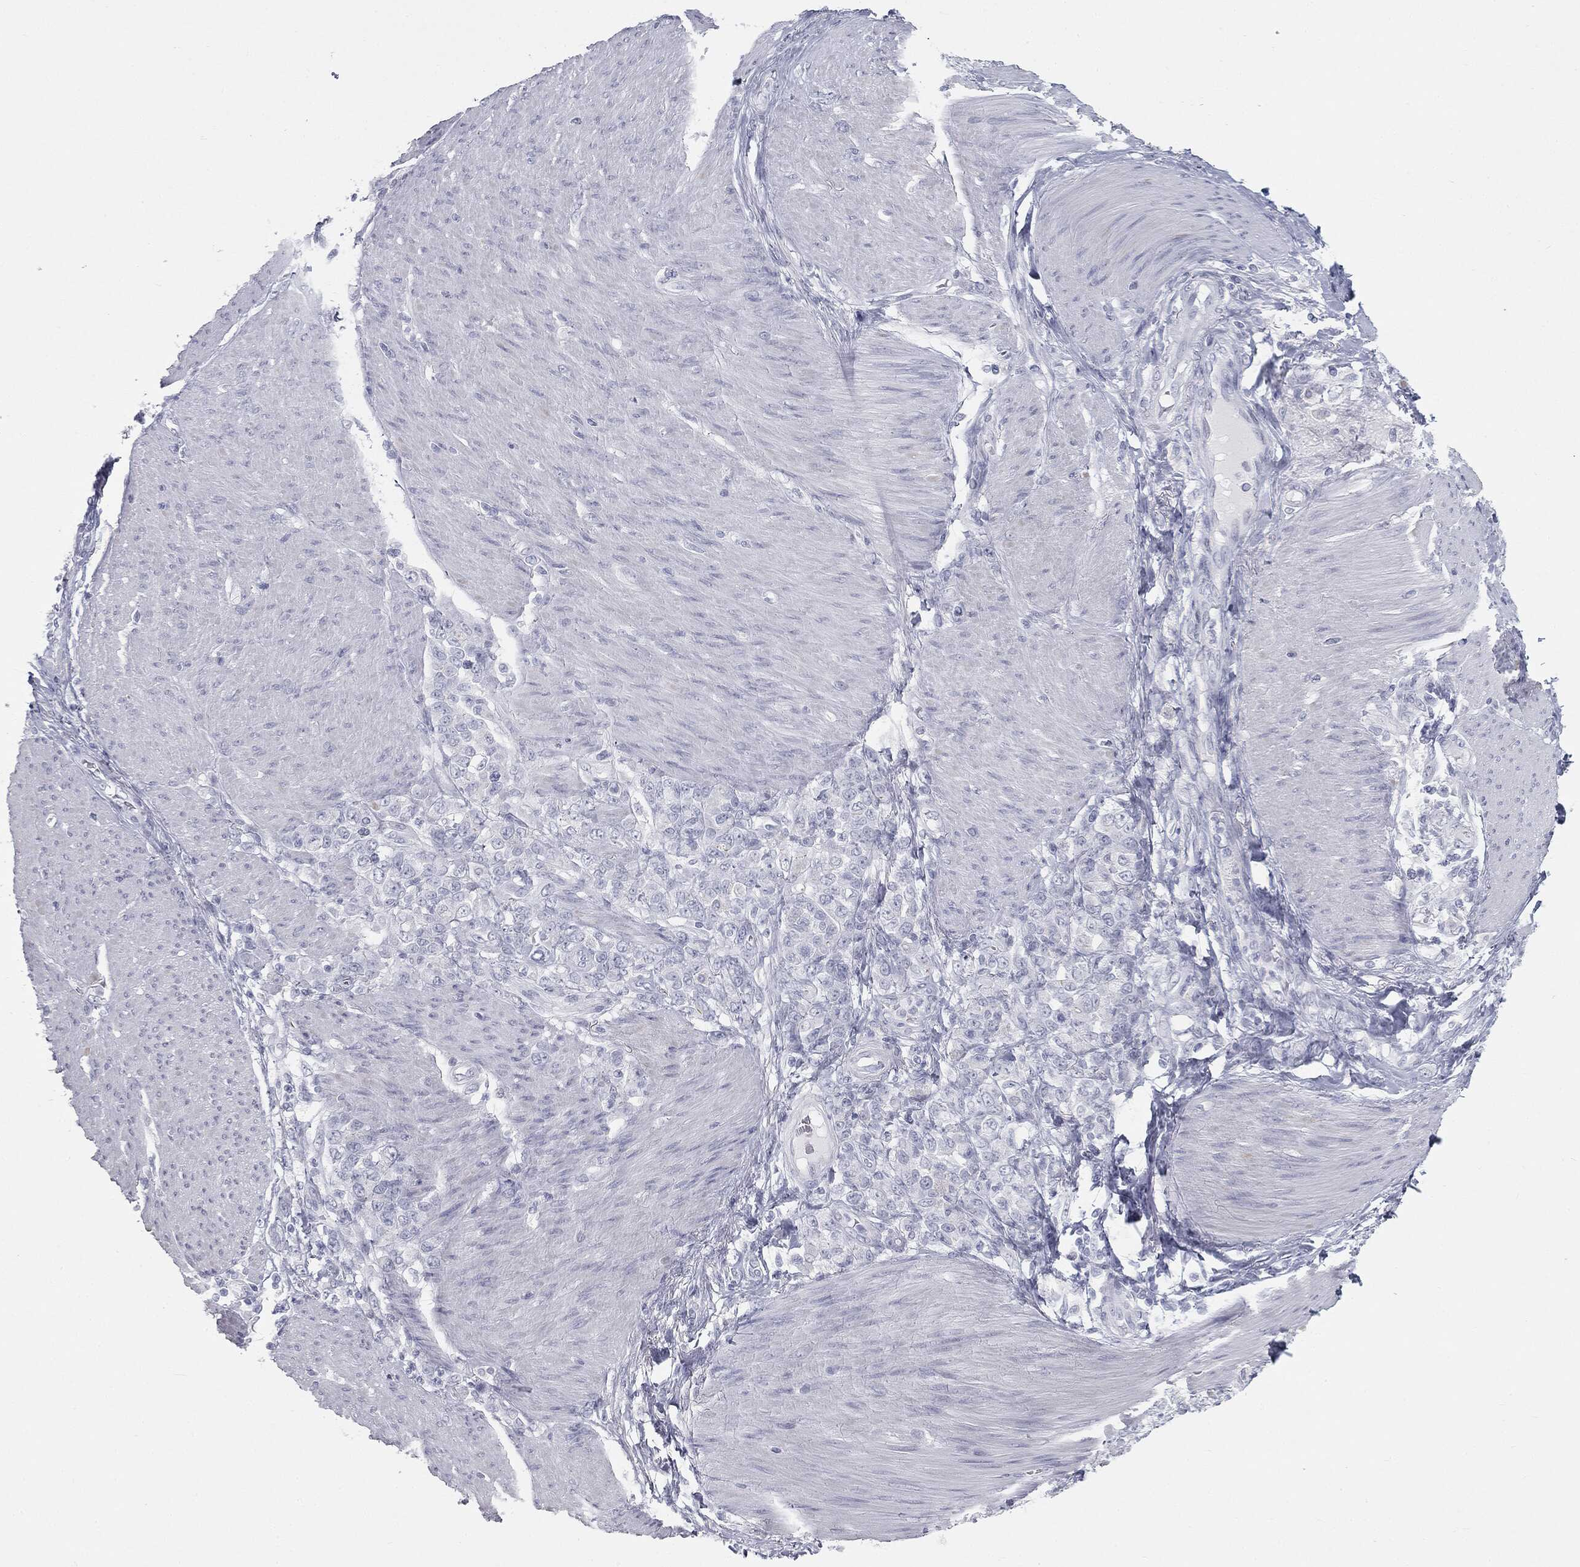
{"staining": {"intensity": "negative", "quantity": "none", "location": "none"}, "tissue": "stomach cancer", "cell_type": "Tumor cells", "image_type": "cancer", "snomed": [{"axis": "morphology", "description": "Adenocarcinoma, NOS"}, {"axis": "topography", "description": "Stomach"}], "caption": "This is a micrograph of immunohistochemistry (IHC) staining of stomach cancer, which shows no staining in tumor cells. (DAB immunohistochemistry visualized using brightfield microscopy, high magnification).", "gene": "TPO", "patient": {"sex": "female", "age": 79}}